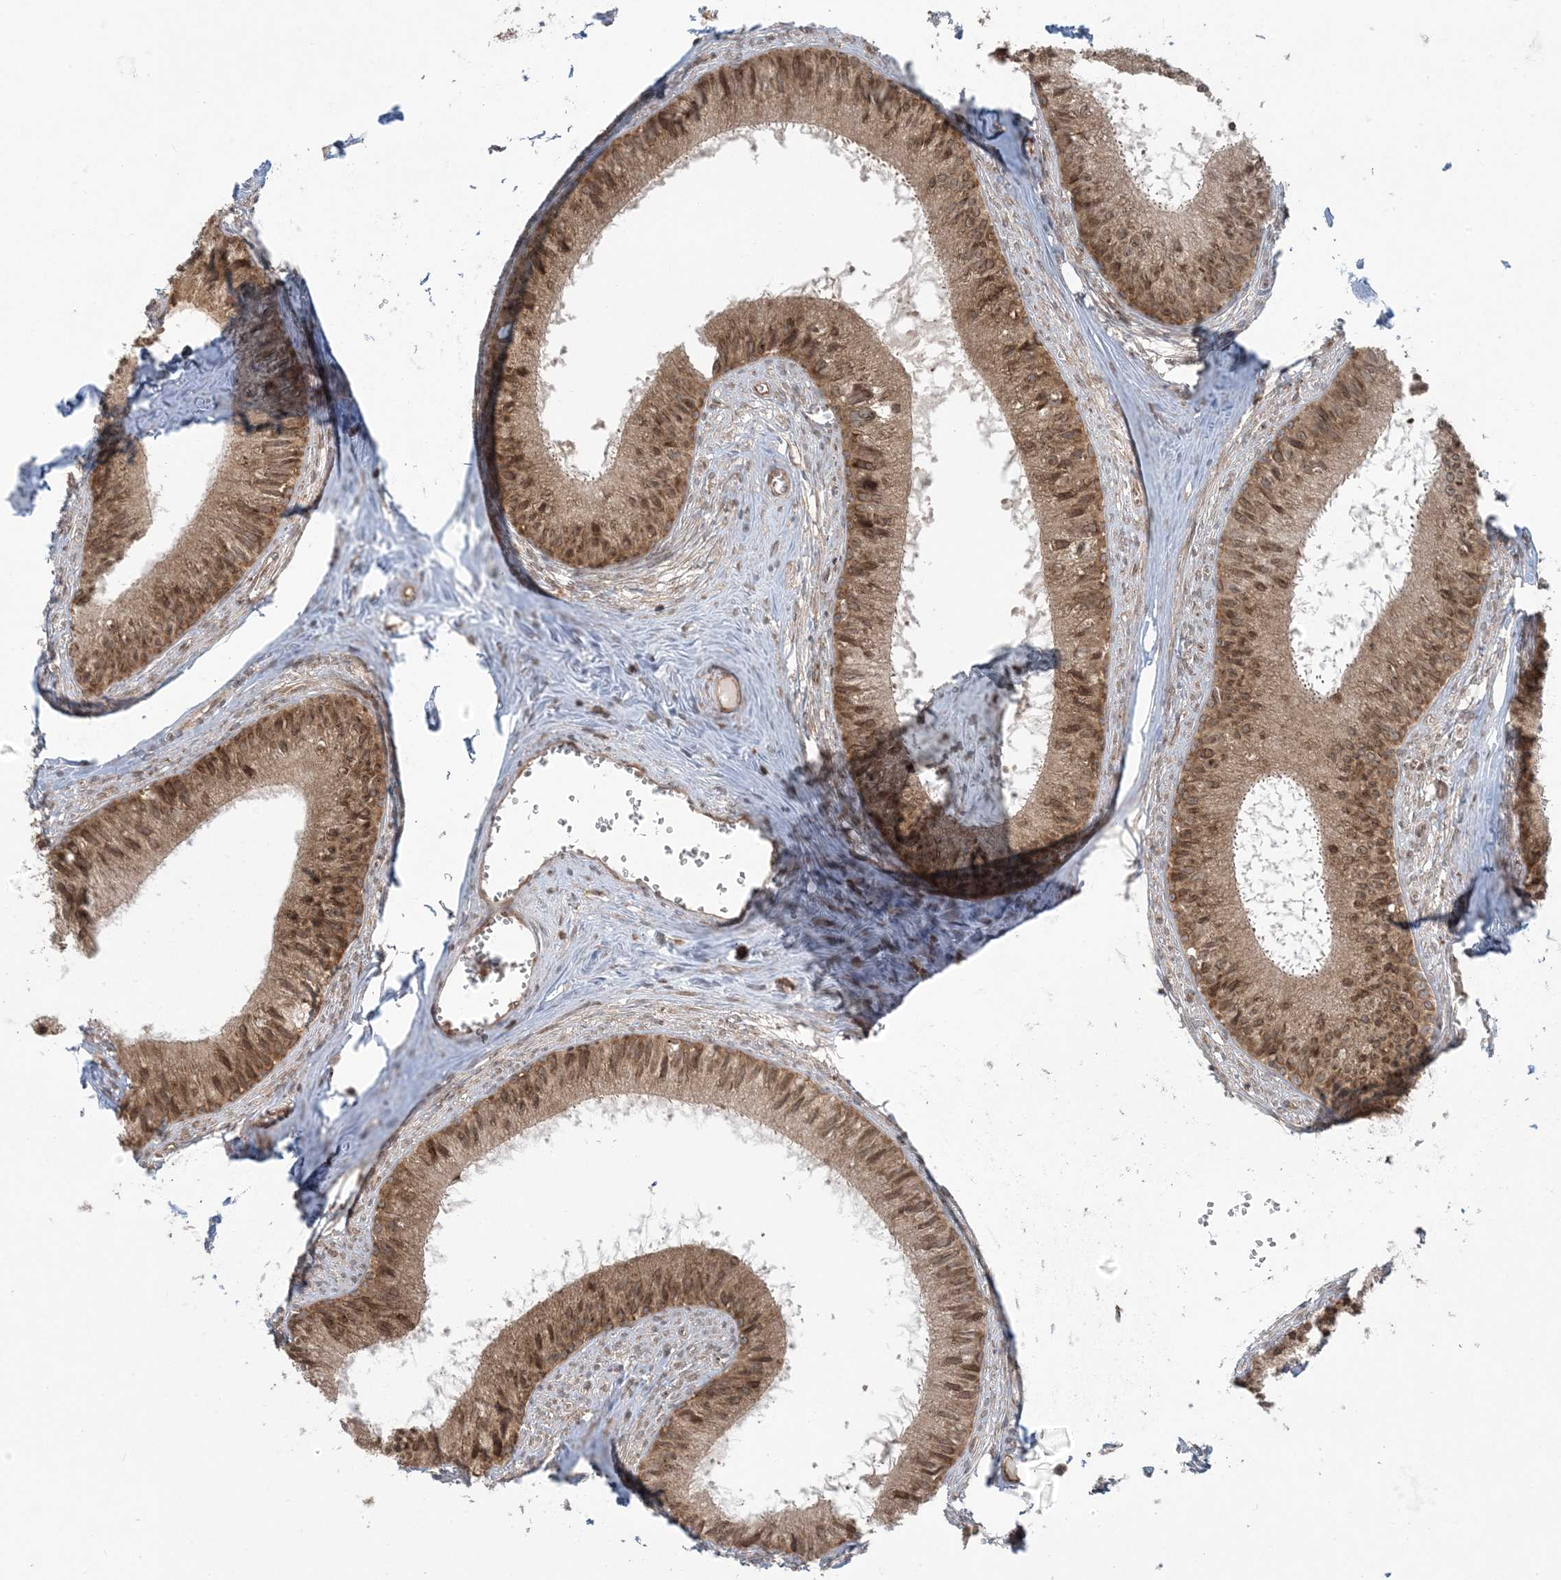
{"staining": {"intensity": "moderate", "quantity": ">75%", "location": "cytoplasmic/membranous,nuclear"}, "tissue": "epididymis", "cell_type": "Glandular cells", "image_type": "normal", "snomed": [{"axis": "morphology", "description": "Normal tissue, NOS"}, {"axis": "topography", "description": "Epididymis"}], "caption": "DAB (3,3'-diaminobenzidine) immunohistochemical staining of normal human epididymis displays moderate cytoplasmic/membranous,nuclear protein expression in approximately >75% of glandular cells. (IHC, brightfield microscopy, high magnification).", "gene": "DDX19B", "patient": {"sex": "male", "age": 36}}